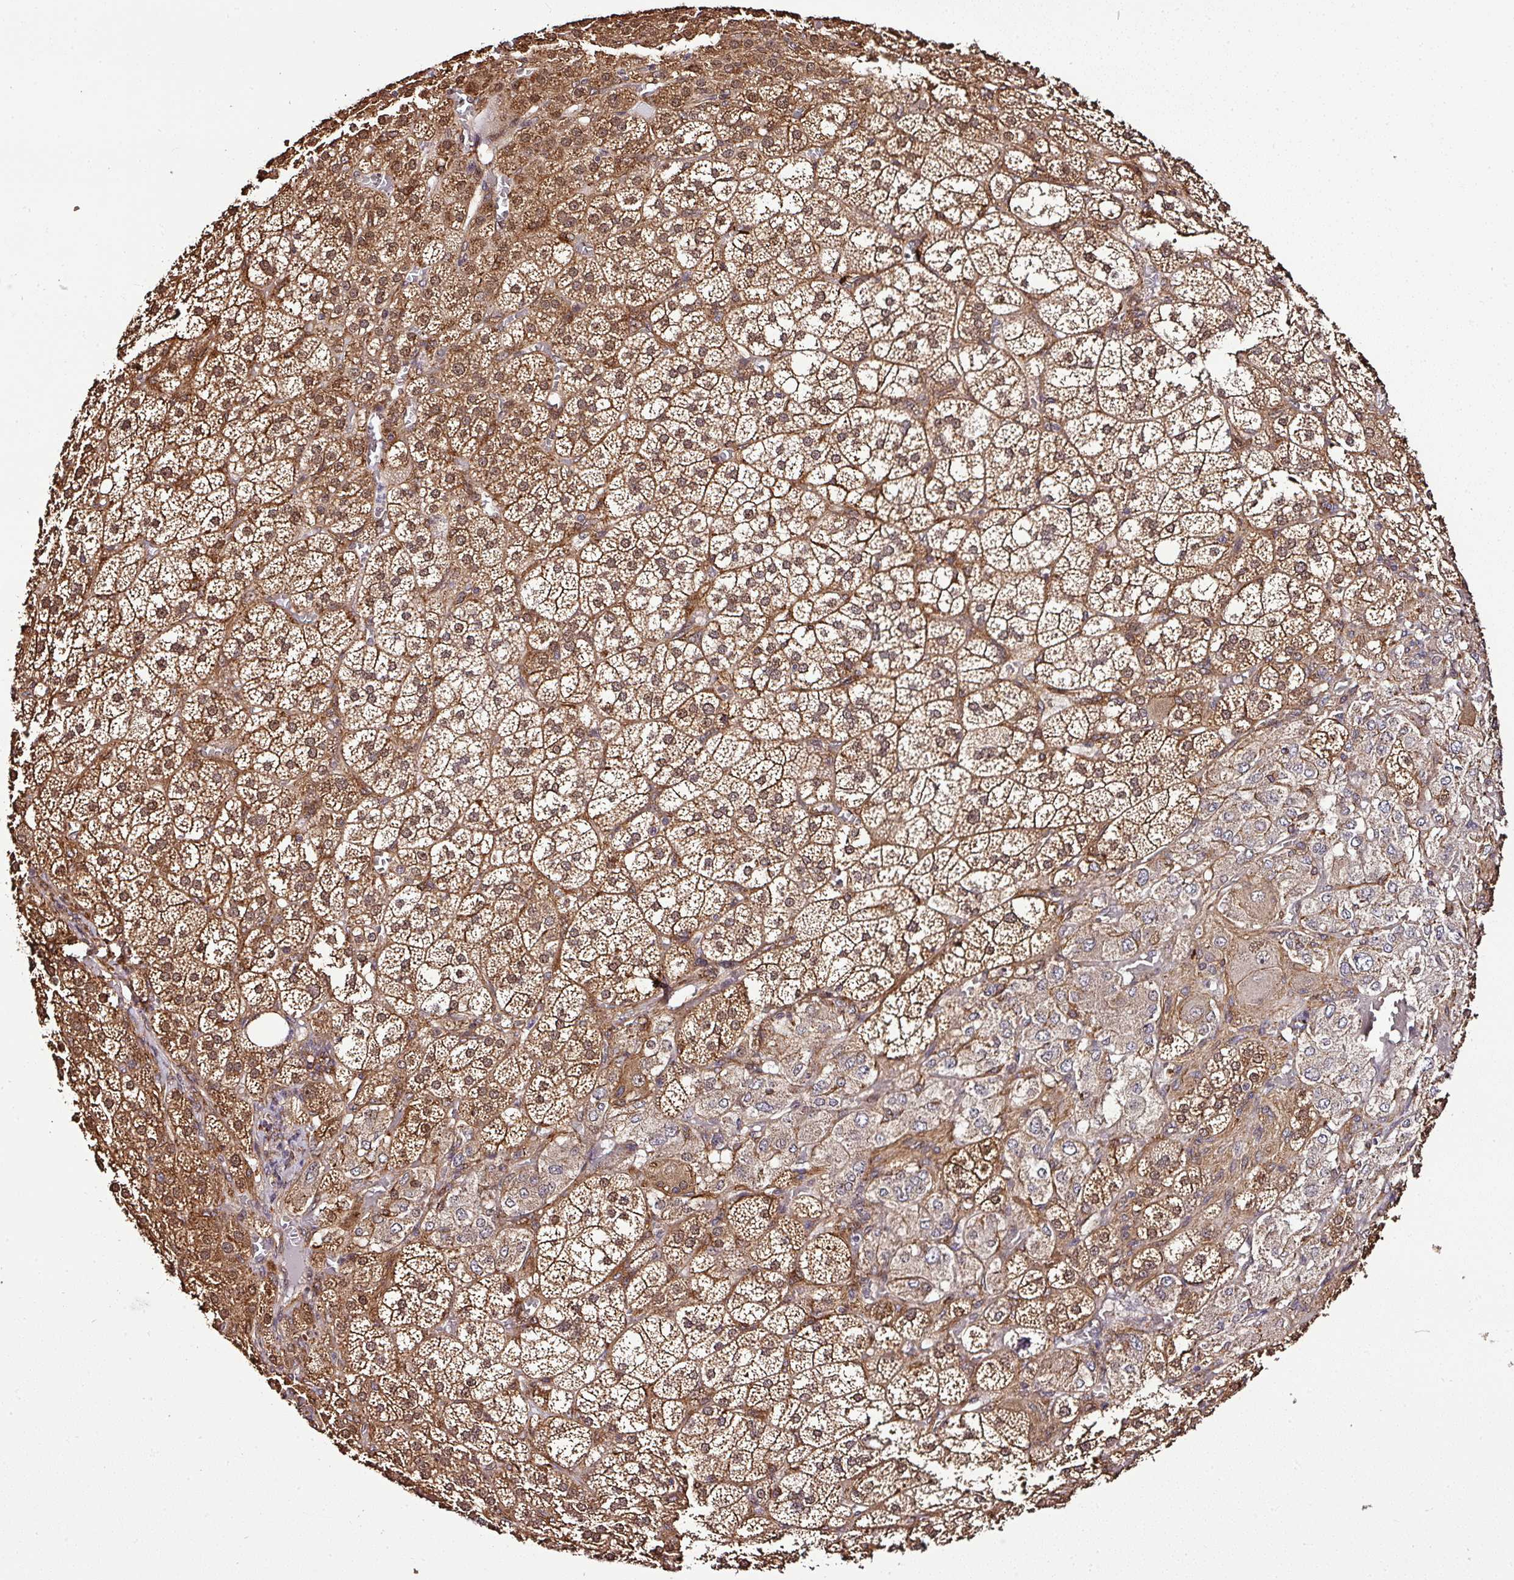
{"staining": {"intensity": "strong", "quantity": ">75%", "location": "cytoplasmic/membranous,nuclear"}, "tissue": "adrenal gland", "cell_type": "Glandular cells", "image_type": "normal", "snomed": [{"axis": "morphology", "description": "Normal tissue, NOS"}, {"axis": "topography", "description": "Adrenal gland"}], "caption": "This is a micrograph of immunohistochemistry (IHC) staining of normal adrenal gland, which shows strong expression in the cytoplasmic/membranous,nuclear of glandular cells.", "gene": "FAM153A", "patient": {"sex": "female", "age": 60}}